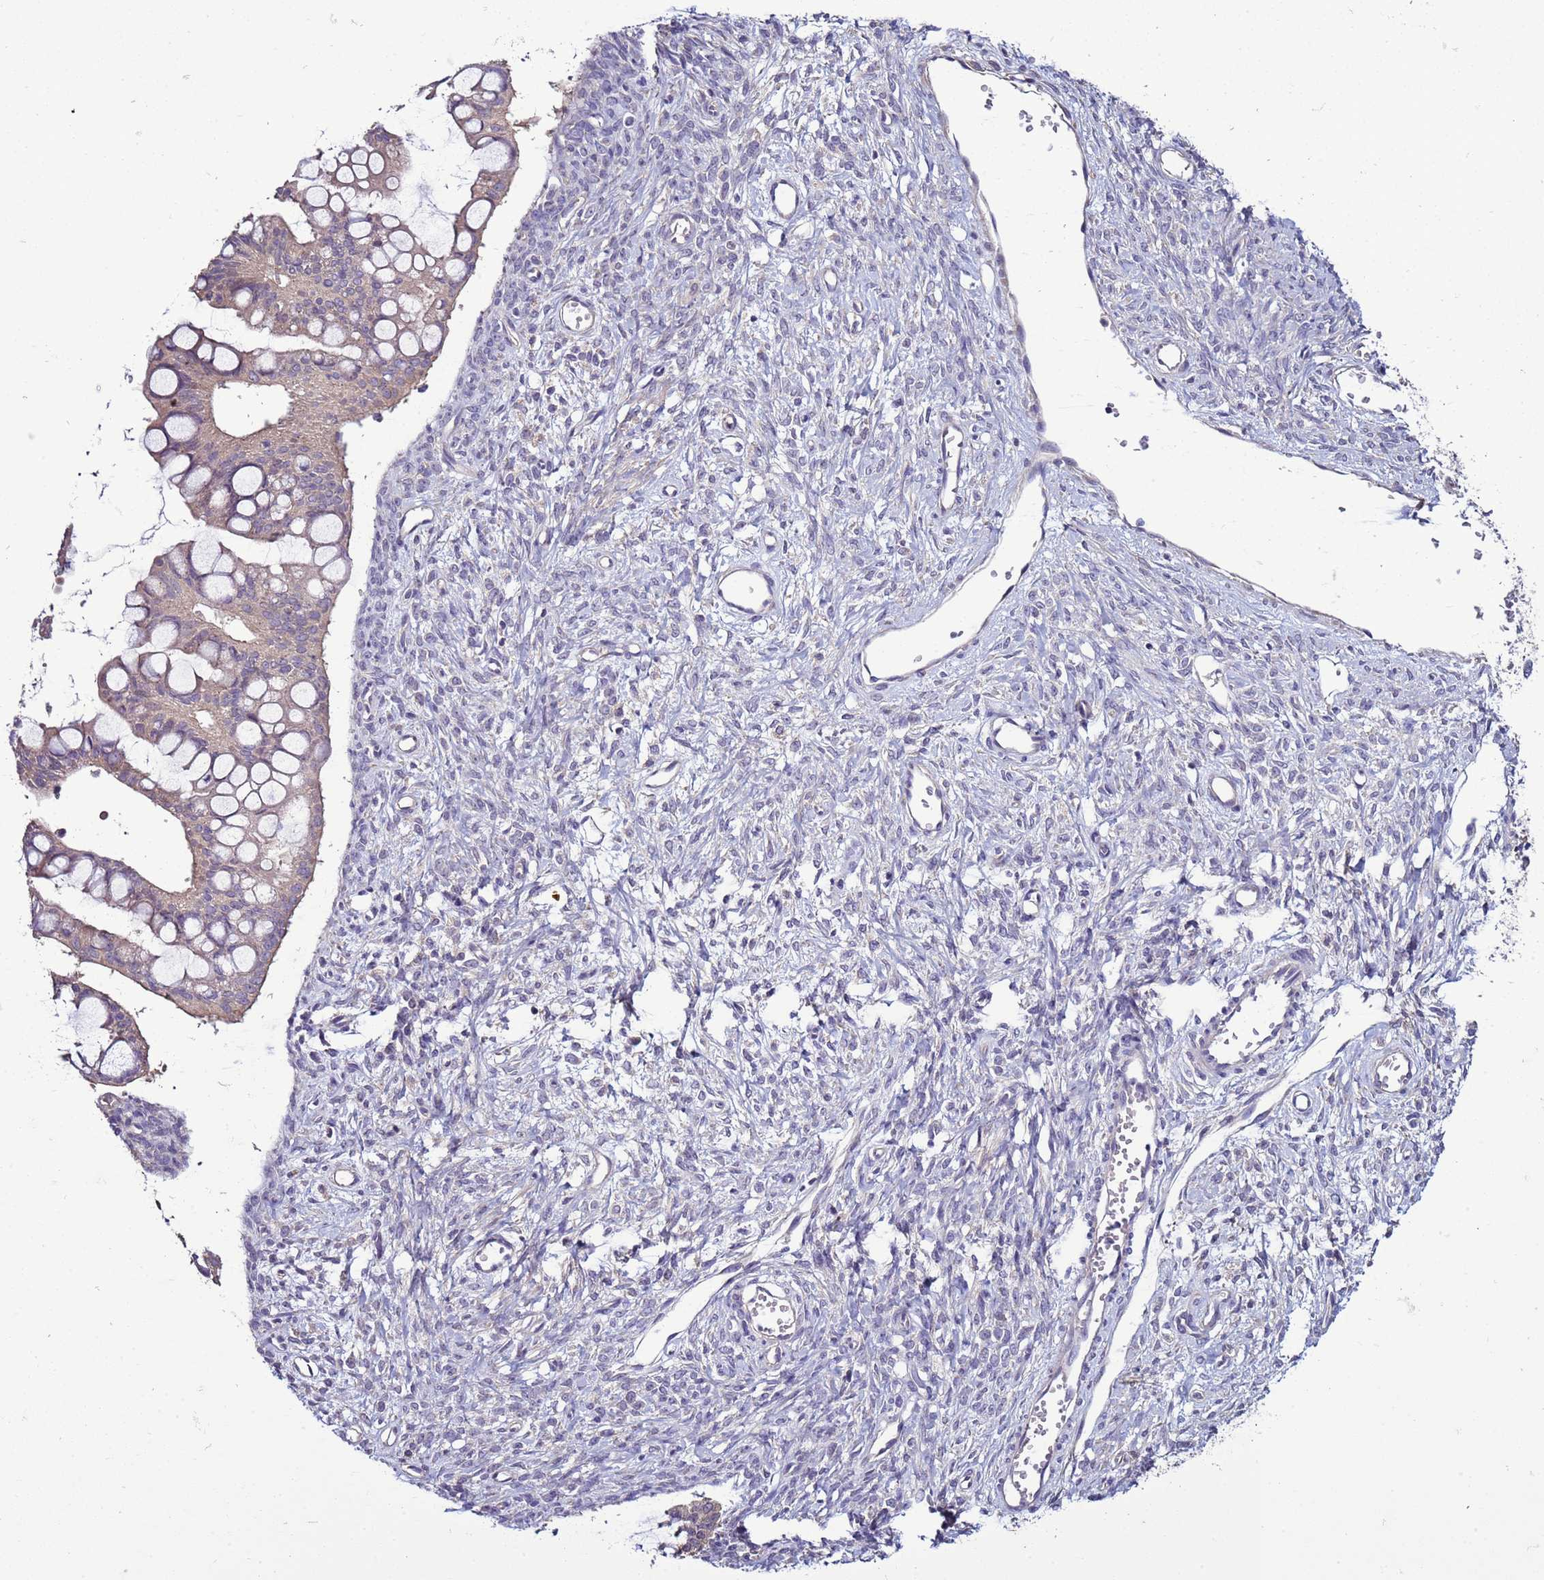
{"staining": {"intensity": "weak", "quantity": "<25%", "location": "cytoplasmic/membranous"}, "tissue": "ovarian cancer", "cell_type": "Tumor cells", "image_type": "cancer", "snomed": [{"axis": "morphology", "description": "Cystadenocarcinoma, mucinous, NOS"}, {"axis": "topography", "description": "Ovary"}], "caption": "This is an IHC image of mucinous cystadenocarcinoma (ovarian). There is no staining in tumor cells.", "gene": "RABL2B", "patient": {"sex": "female", "age": 73}}